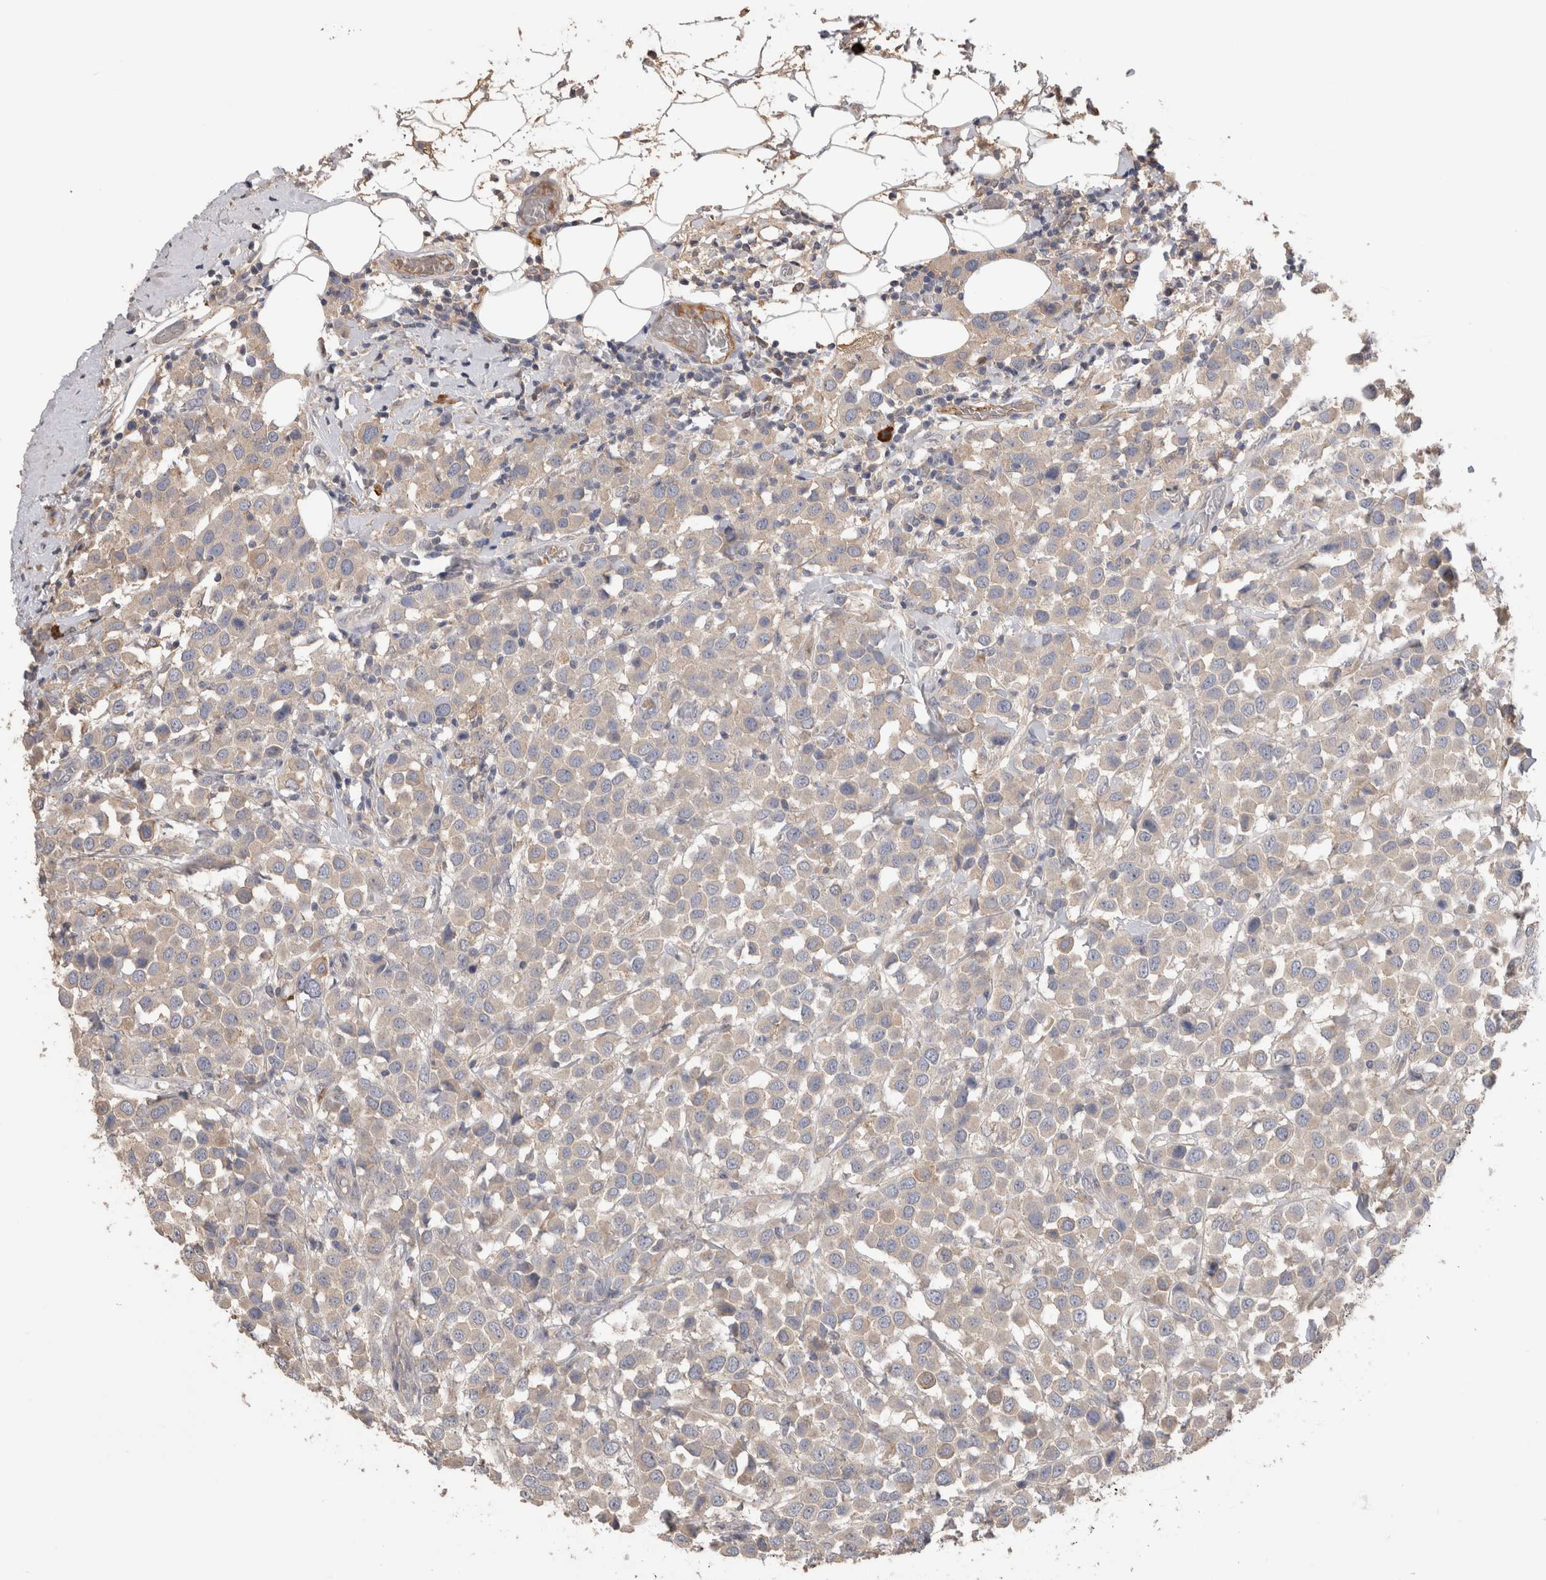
{"staining": {"intensity": "negative", "quantity": "none", "location": "none"}, "tissue": "breast cancer", "cell_type": "Tumor cells", "image_type": "cancer", "snomed": [{"axis": "morphology", "description": "Duct carcinoma"}, {"axis": "topography", "description": "Breast"}], "caption": "Immunohistochemical staining of breast cancer demonstrates no significant staining in tumor cells.", "gene": "PPP3CC", "patient": {"sex": "female", "age": 61}}